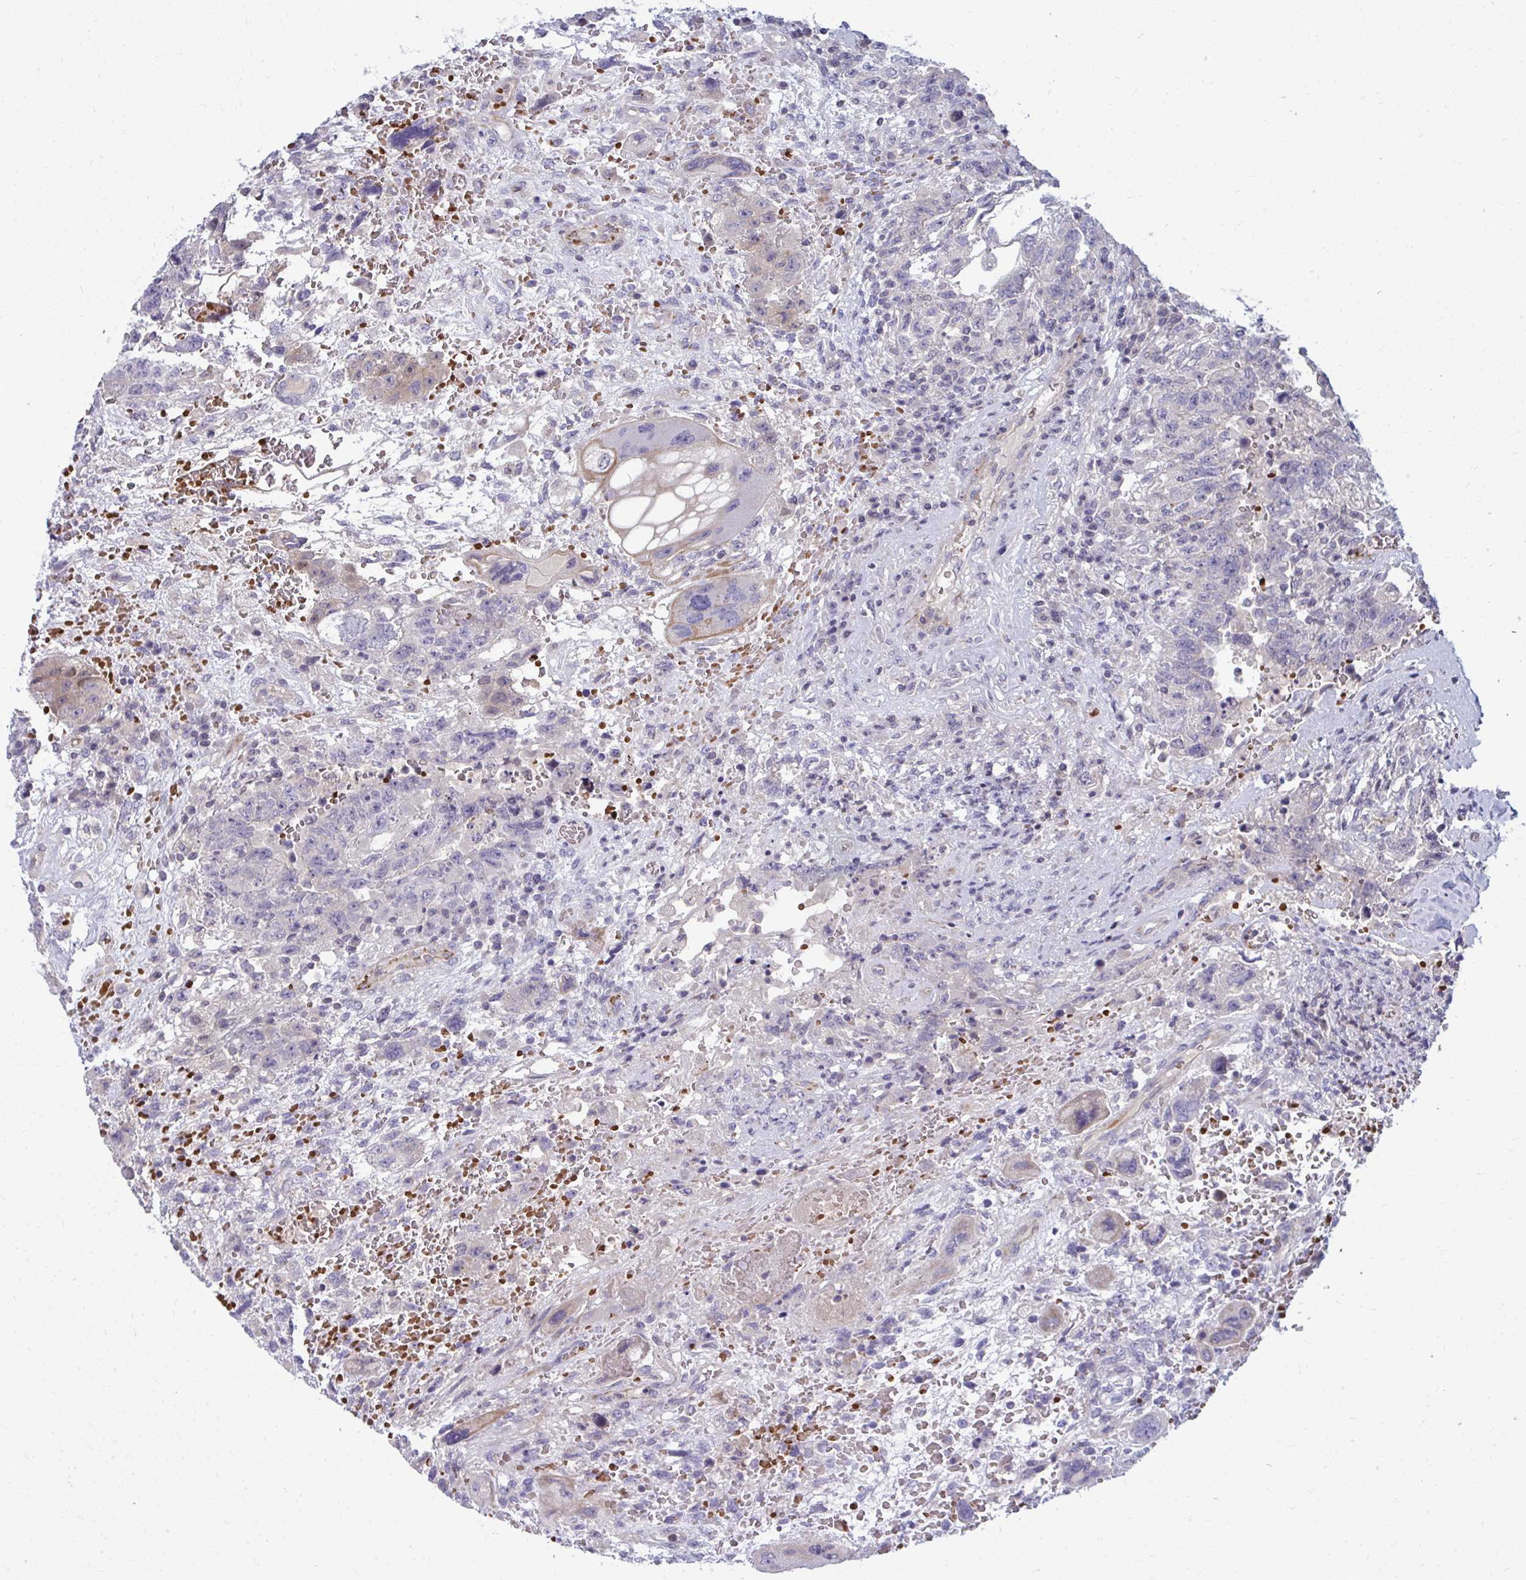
{"staining": {"intensity": "negative", "quantity": "none", "location": "none"}, "tissue": "testis cancer", "cell_type": "Tumor cells", "image_type": "cancer", "snomed": [{"axis": "morphology", "description": "Carcinoma, Embryonal, NOS"}, {"axis": "topography", "description": "Testis"}], "caption": "High power microscopy histopathology image of an immunohistochemistry (IHC) photomicrograph of embryonal carcinoma (testis), revealing no significant staining in tumor cells.", "gene": "SLC14A1", "patient": {"sex": "male", "age": 26}}